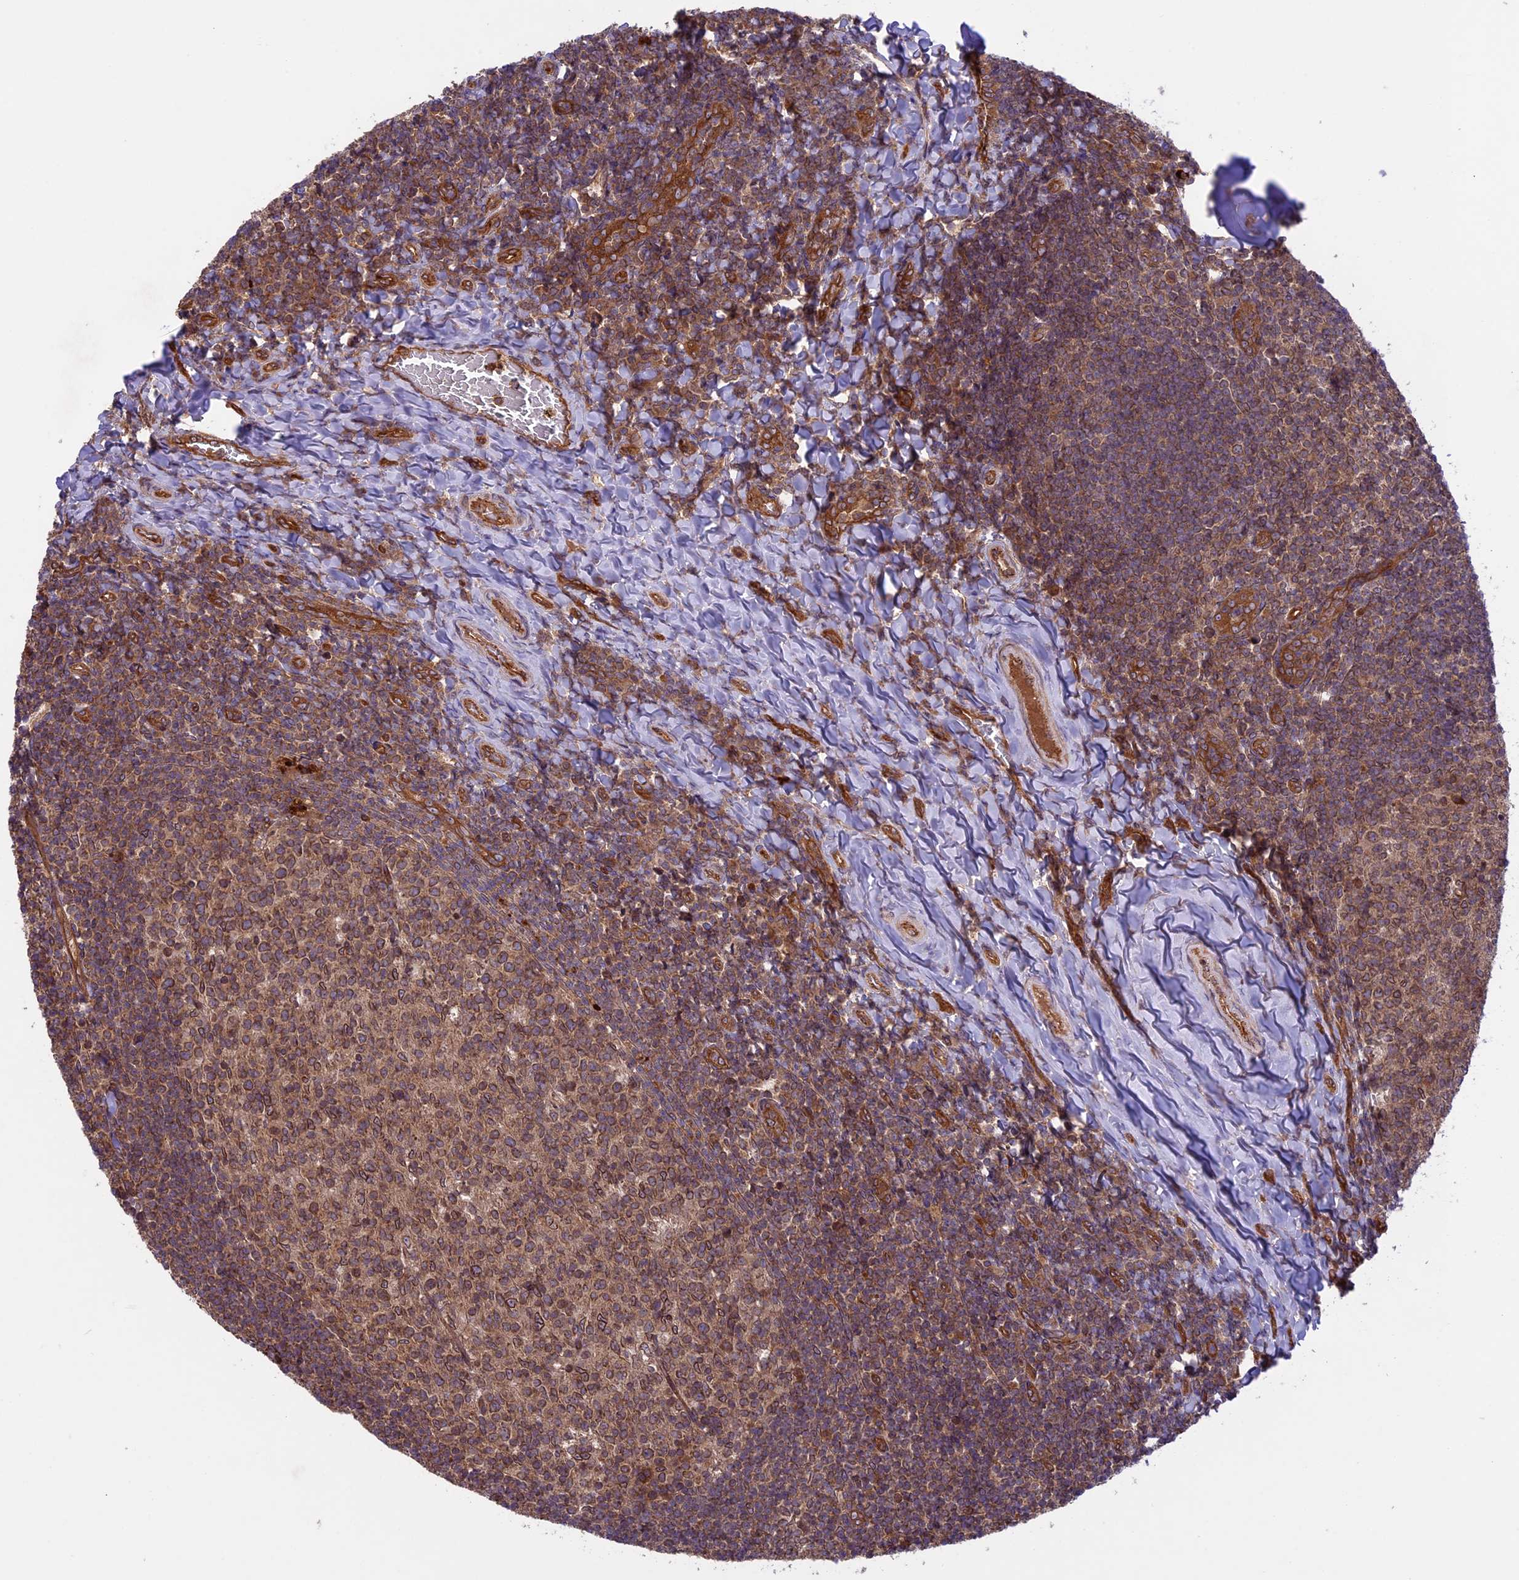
{"staining": {"intensity": "moderate", "quantity": ">75%", "location": "cytoplasmic/membranous"}, "tissue": "tonsil", "cell_type": "Germinal center cells", "image_type": "normal", "snomed": [{"axis": "morphology", "description": "Normal tissue, NOS"}, {"axis": "topography", "description": "Tonsil"}], "caption": "Protein staining by immunohistochemistry (IHC) displays moderate cytoplasmic/membranous staining in approximately >75% of germinal center cells in normal tonsil. (Brightfield microscopy of DAB IHC at high magnification).", "gene": "CCDC125", "patient": {"sex": "female", "age": 10}}